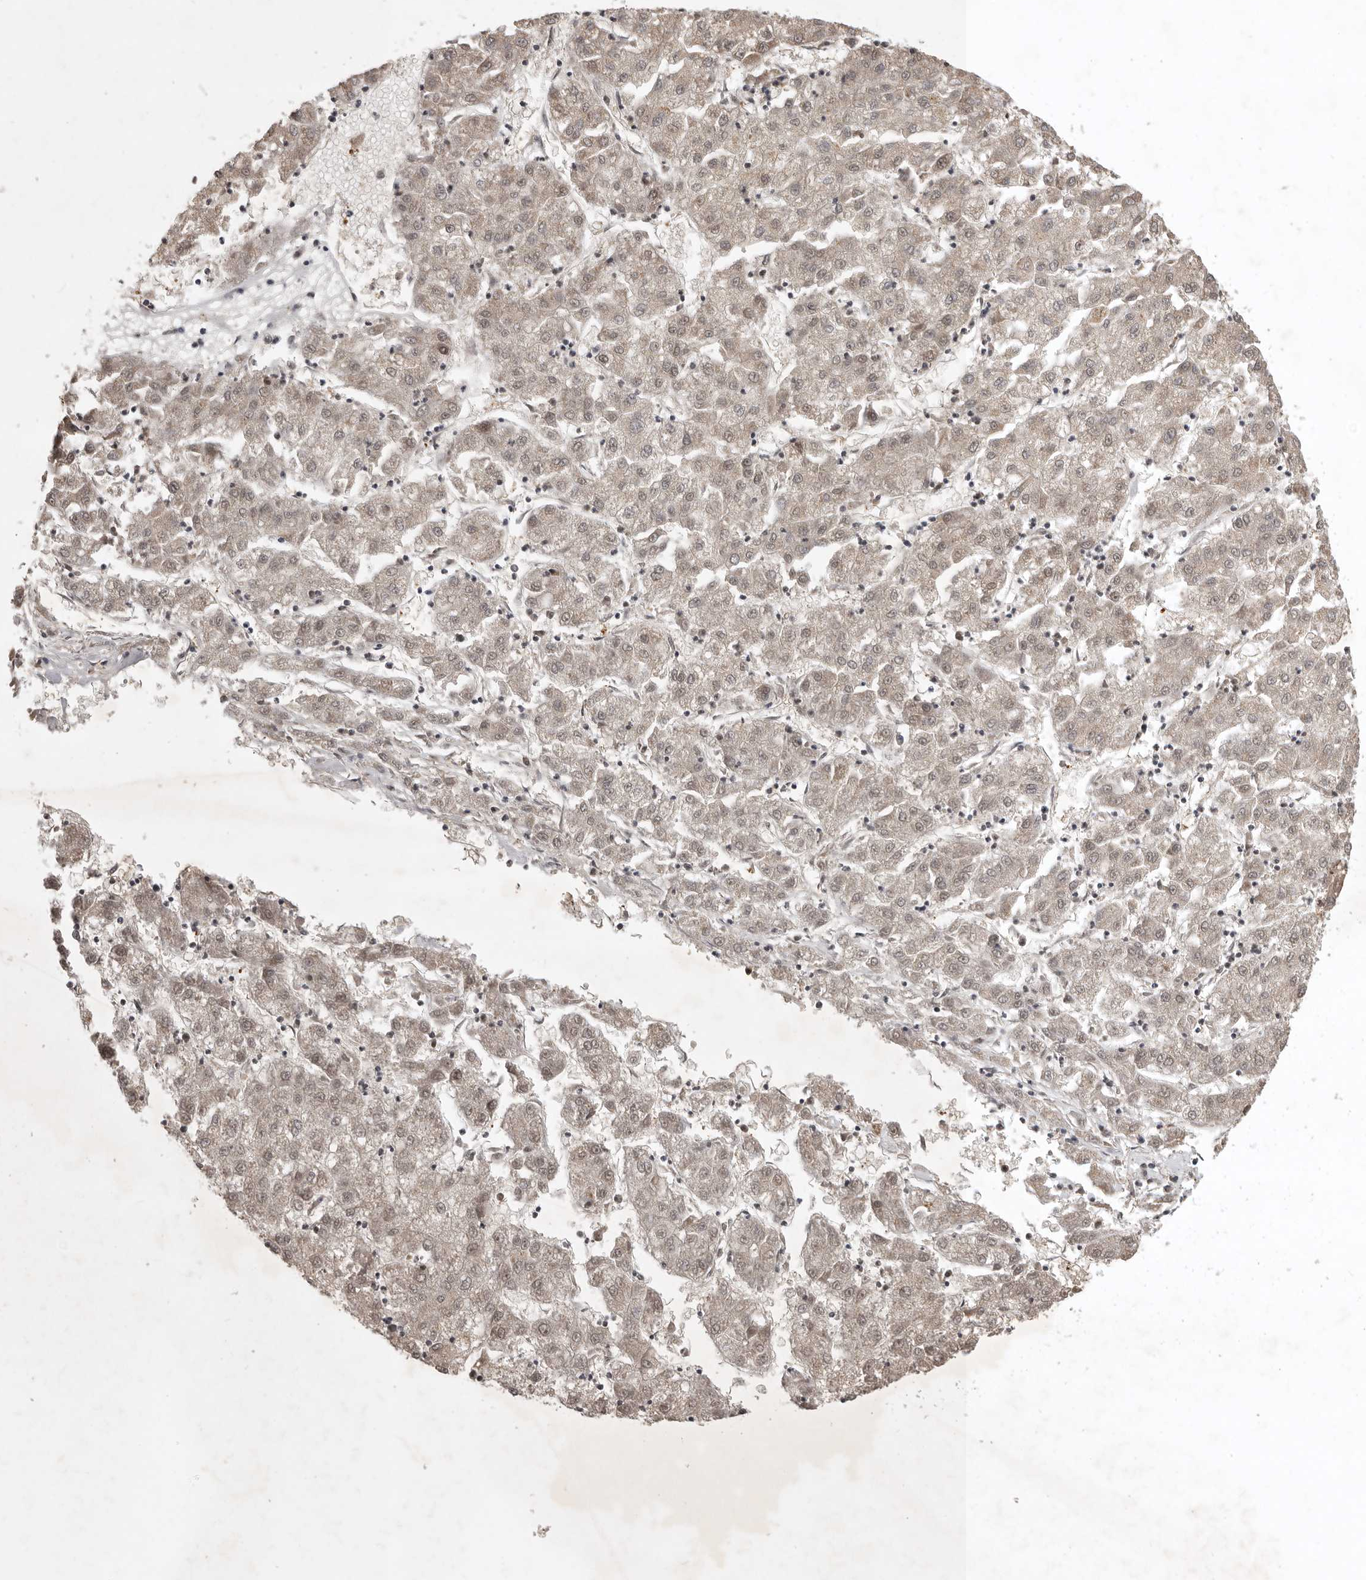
{"staining": {"intensity": "weak", "quantity": ">75%", "location": "nuclear"}, "tissue": "liver cancer", "cell_type": "Tumor cells", "image_type": "cancer", "snomed": [{"axis": "morphology", "description": "Carcinoma, Hepatocellular, NOS"}, {"axis": "topography", "description": "Liver"}], "caption": "Brown immunohistochemical staining in liver cancer (hepatocellular carcinoma) demonstrates weak nuclear positivity in about >75% of tumor cells.", "gene": "CBLL1", "patient": {"sex": "male", "age": 72}}